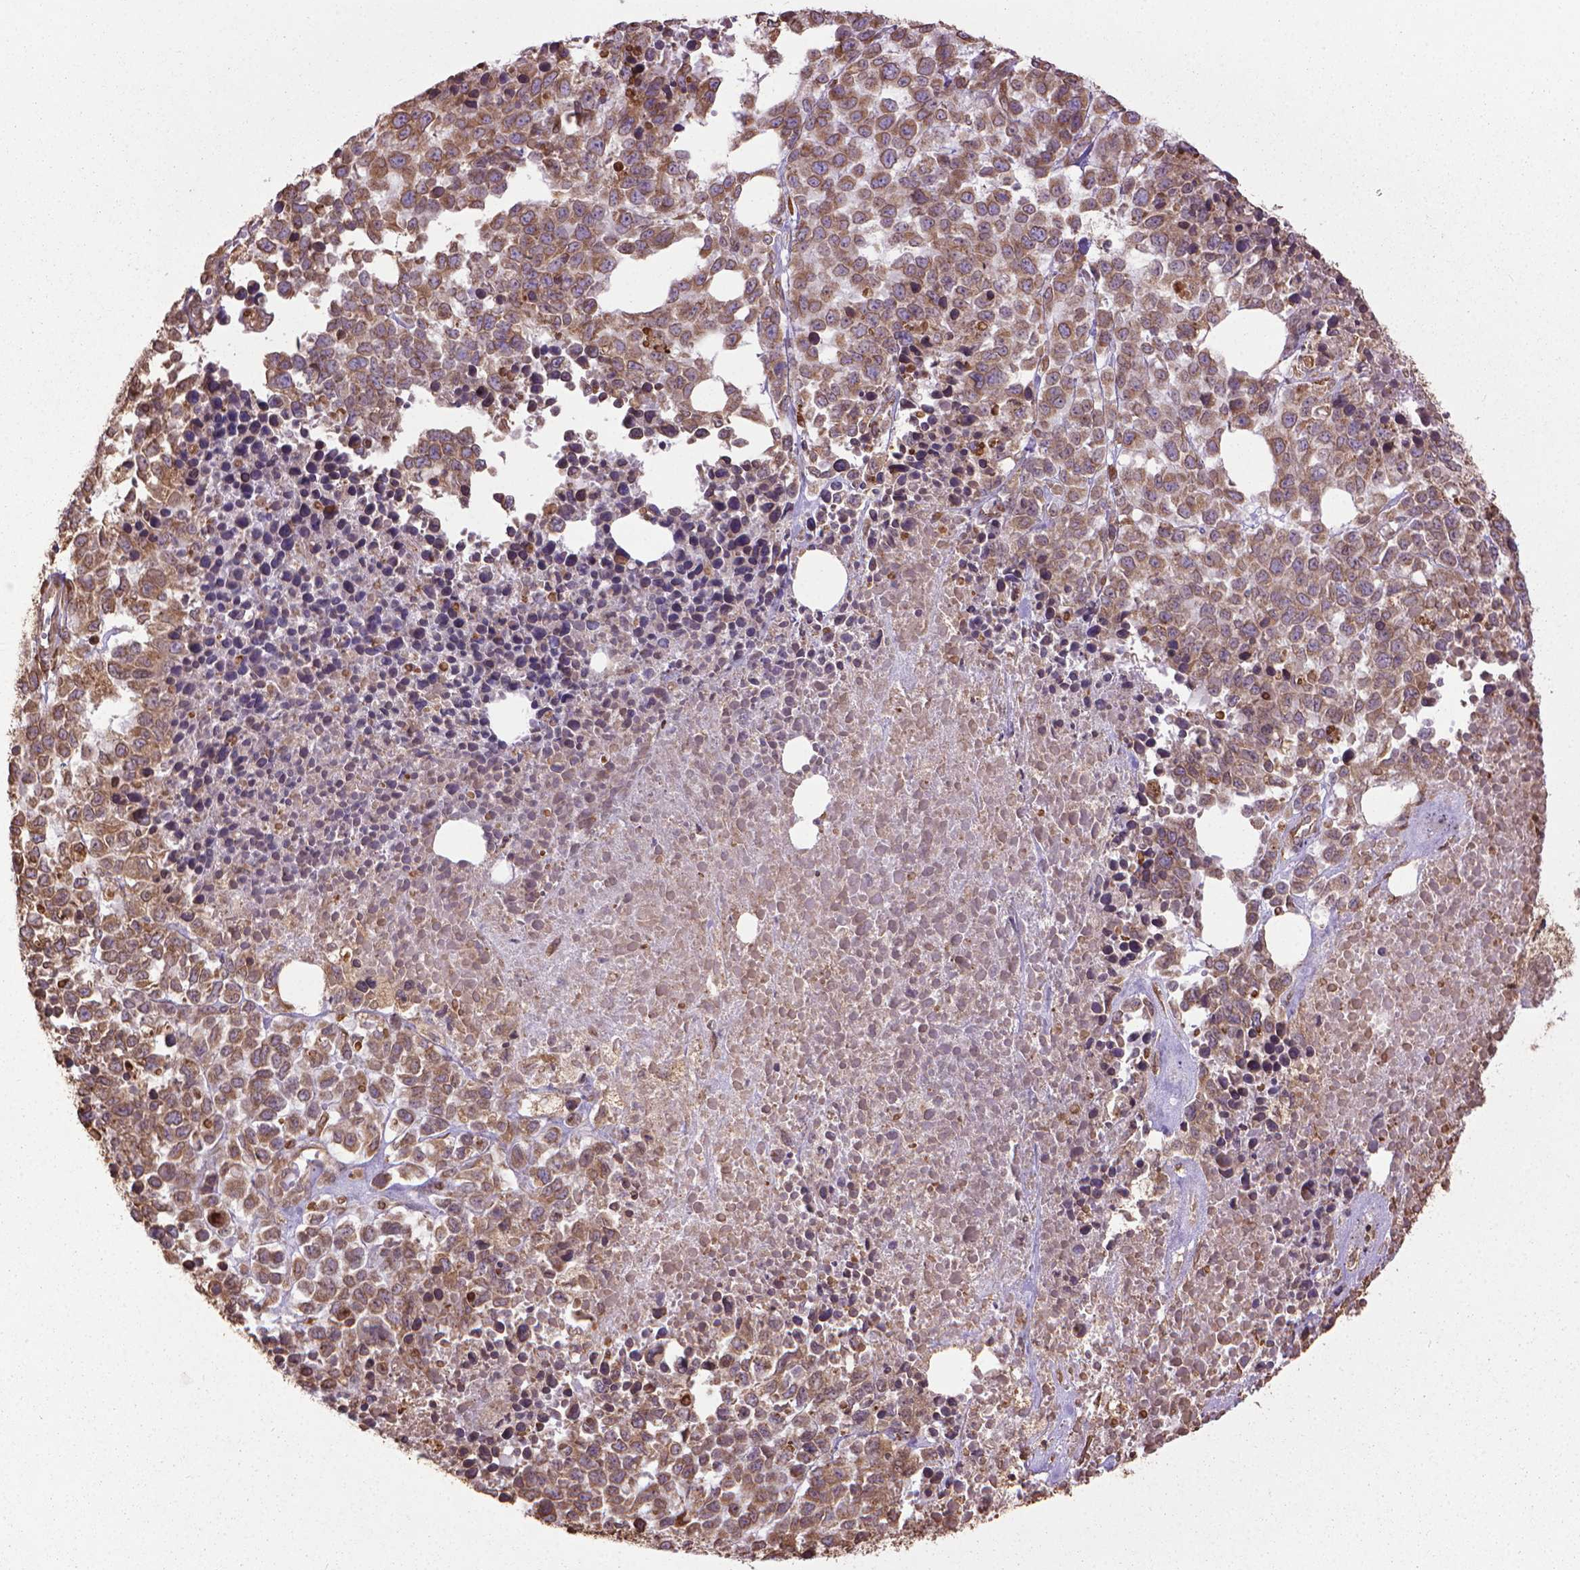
{"staining": {"intensity": "moderate", "quantity": ">75%", "location": "cytoplasmic/membranous"}, "tissue": "melanoma", "cell_type": "Tumor cells", "image_type": "cancer", "snomed": [{"axis": "morphology", "description": "Malignant melanoma, Metastatic site"}, {"axis": "topography", "description": "Skin"}], "caption": "Immunohistochemical staining of malignant melanoma (metastatic site) exhibits medium levels of moderate cytoplasmic/membranous expression in about >75% of tumor cells.", "gene": "GAS1", "patient": {"sex": "male", "age": 84}}